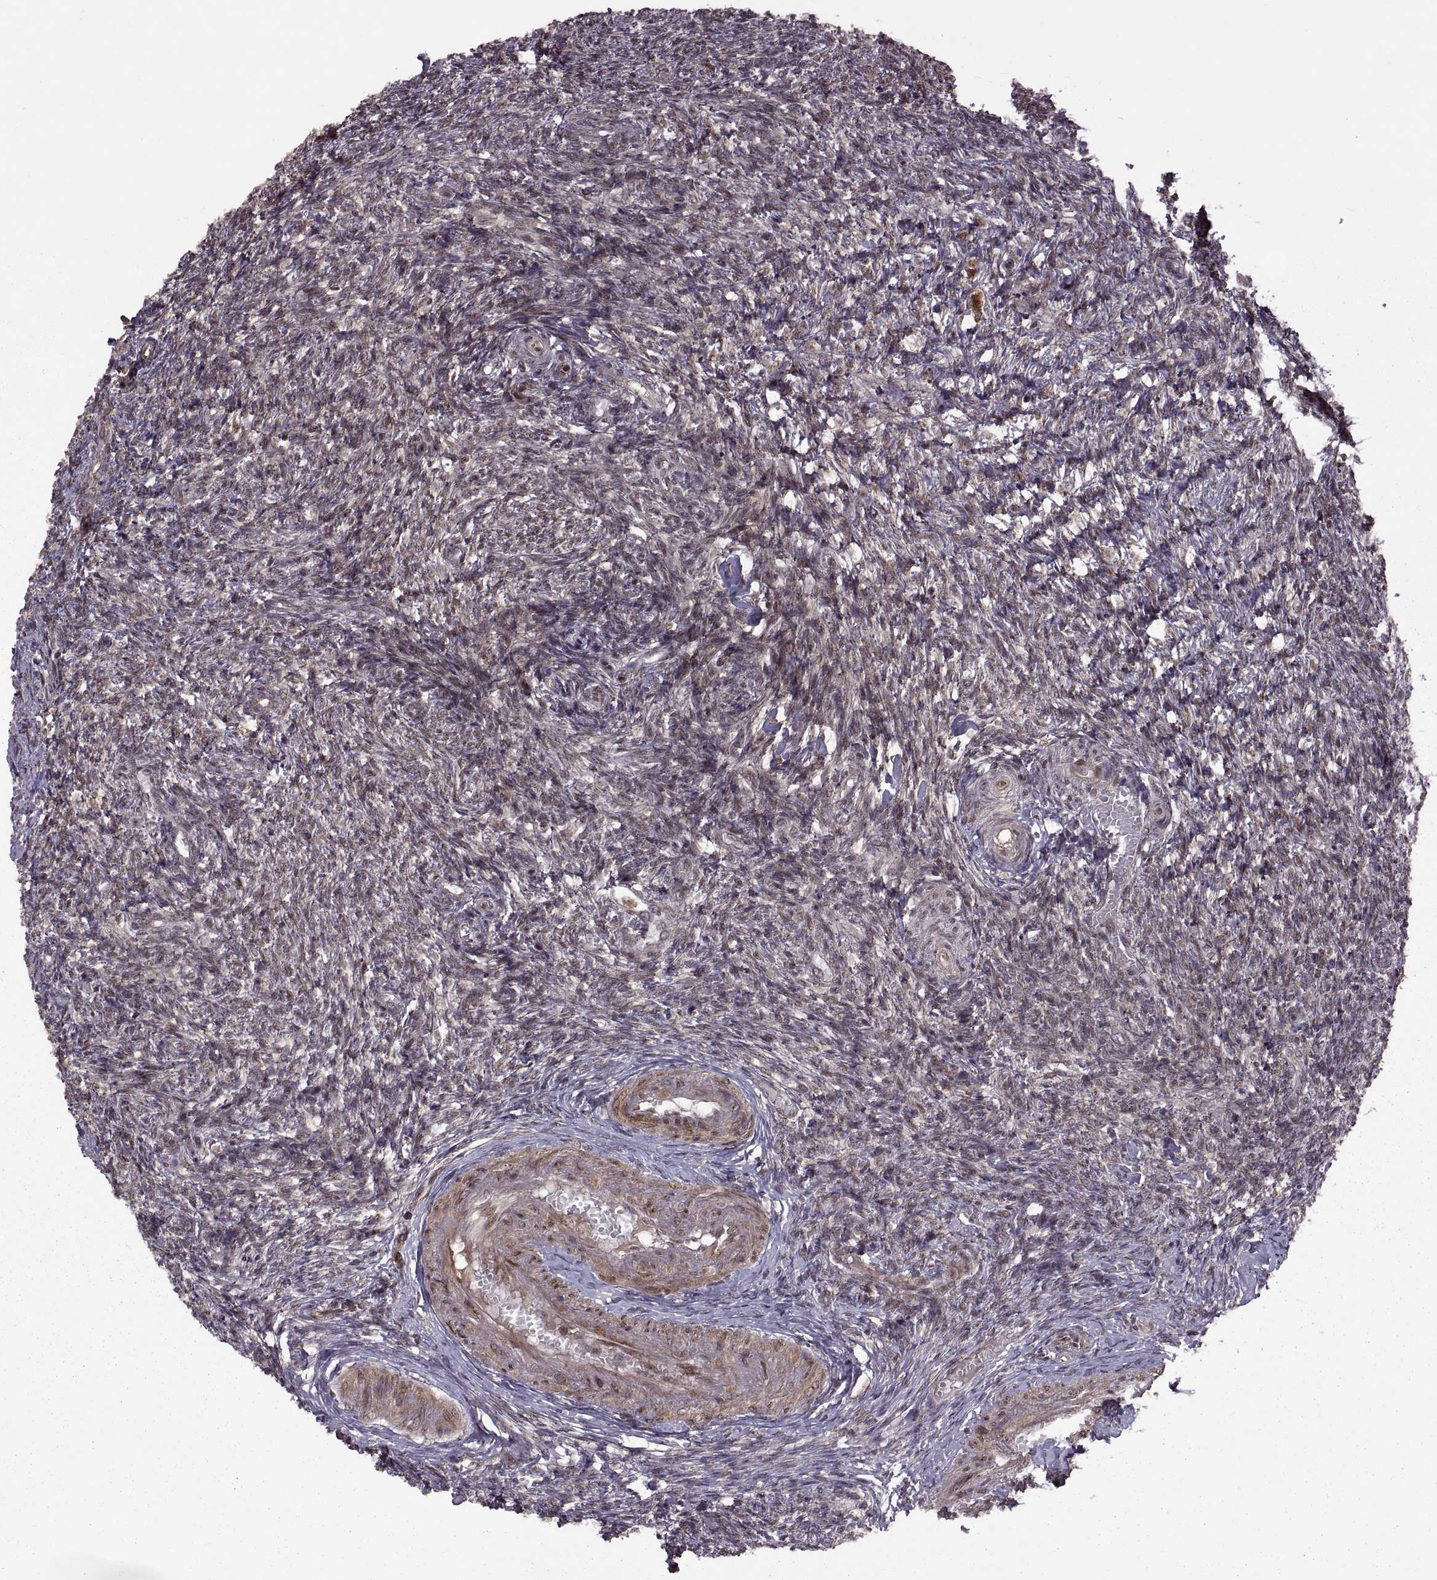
{"staining": {"intensity": "moderate", "quantity": ">75%", "location": "cytoplasmic/membranous"}, "tissue": "ovary", "cell_type": "Follicle cells", "image_type": "normal", "snomed": [{"axis": "morphology", "description": "Normal tissue, NOS"}, {"axis": "topography", "description": "Ovary"}], "caption": "IHC photomicrograph of unremarkable ovary: human ovary stained using immunohistochemistry (IHC) displays medium levels of moderate protein expression localized specifically in the cytoplasmic/membranous of follicle cells, appearing as a cytoplasmic/membranous brown color.", "gene": "PTOV1", "patient": {"sex": "female", "age": 43}}